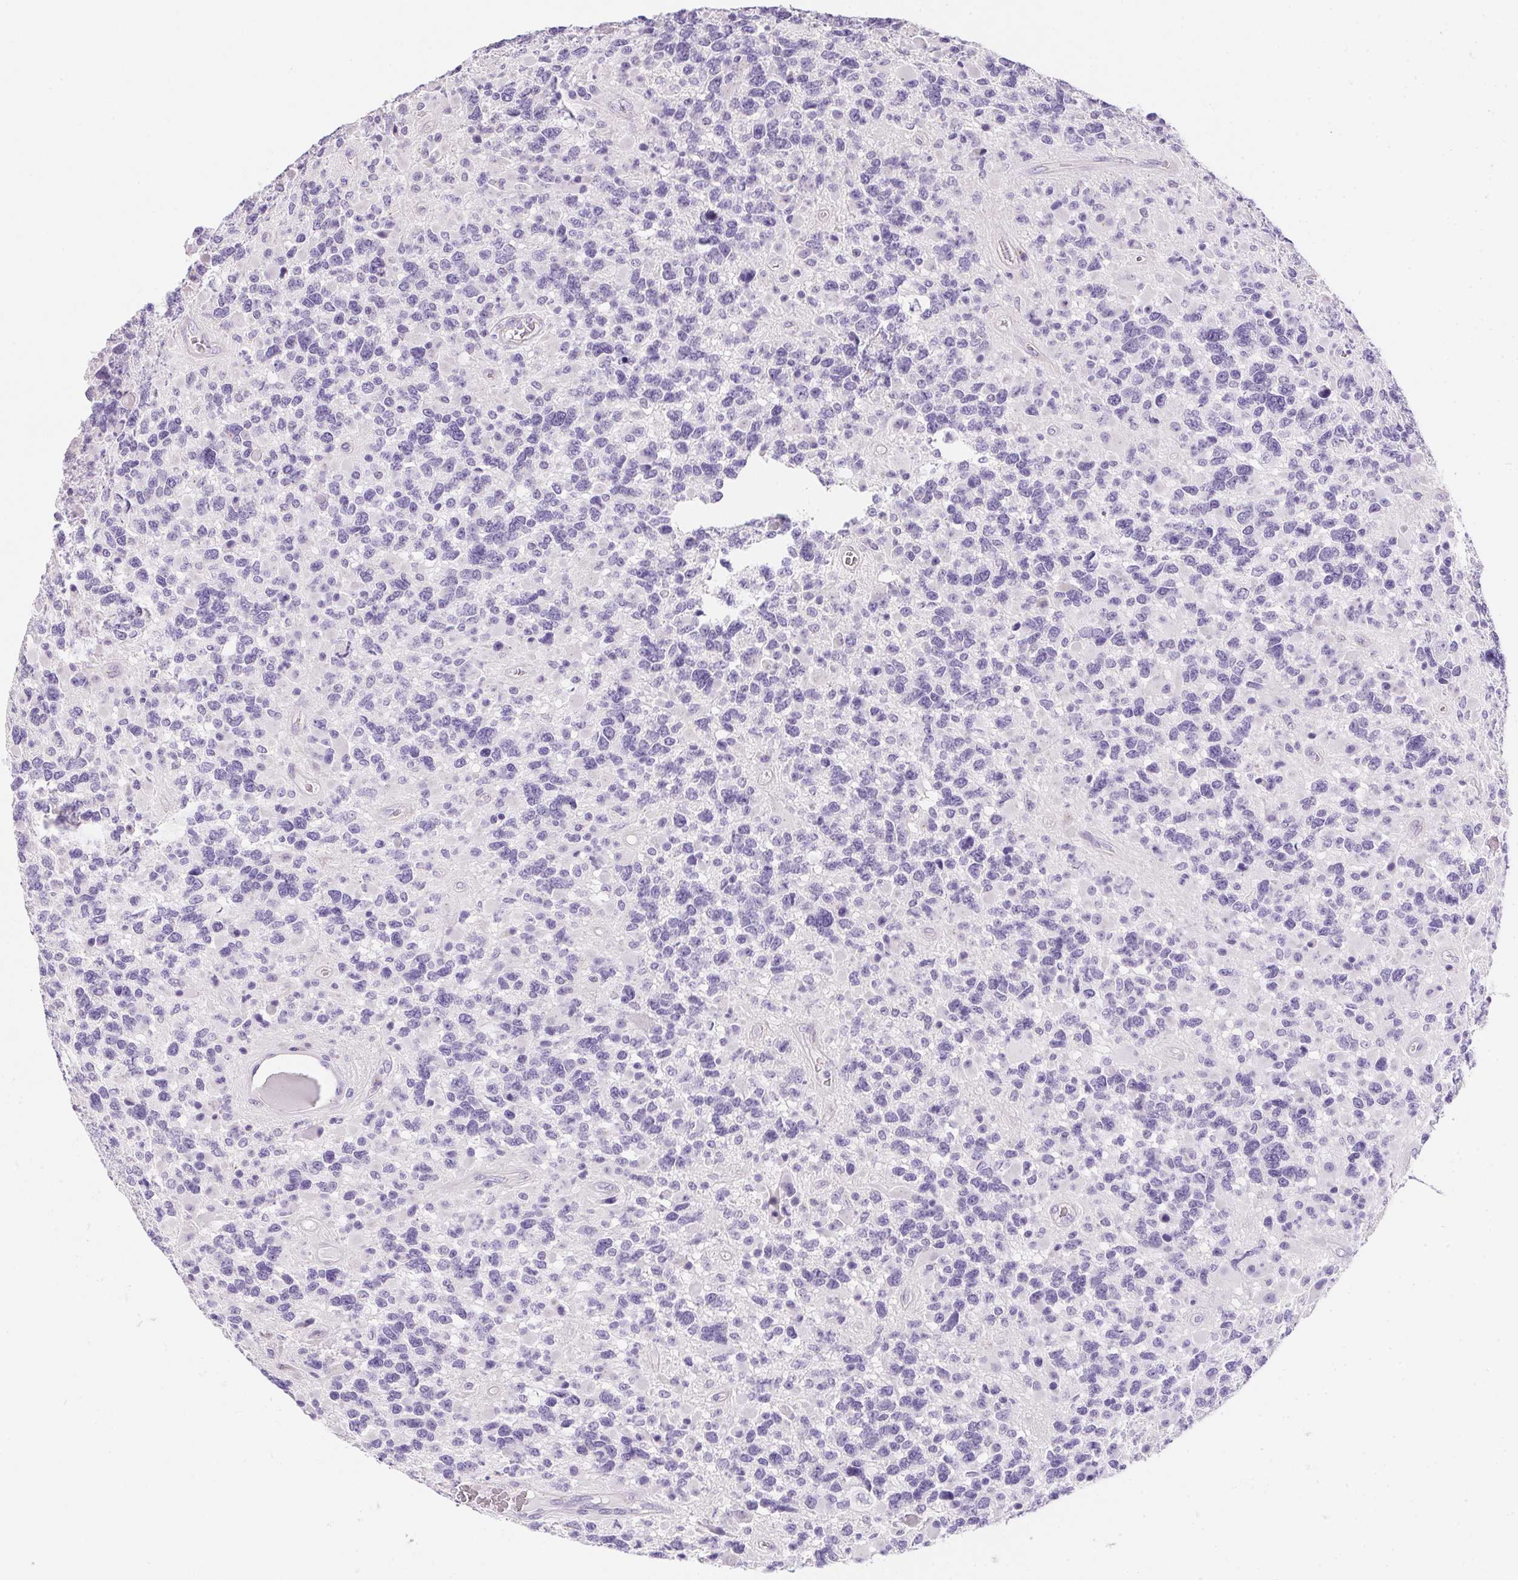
{"staining": {"intensity": "negative", "quantity": "none", "location": "none"}, "tissue": "glioma", "cell_type": "Tumor cells", "image_type": "cancer", "snomed": [{"axis": "morphology", "description": "Glioma, malignant, High grade"}, {"axis": "topography", "description": "Brain"}], "caption": "Tumor cells show no significant protein positivity in malignant glioma (high-grade). (DAB (3,3'-diaminobenzidine) IHC with hematoxylin counter stain).", "gene": "AQP5", "patient": {"sex": "female", "age": 40}}